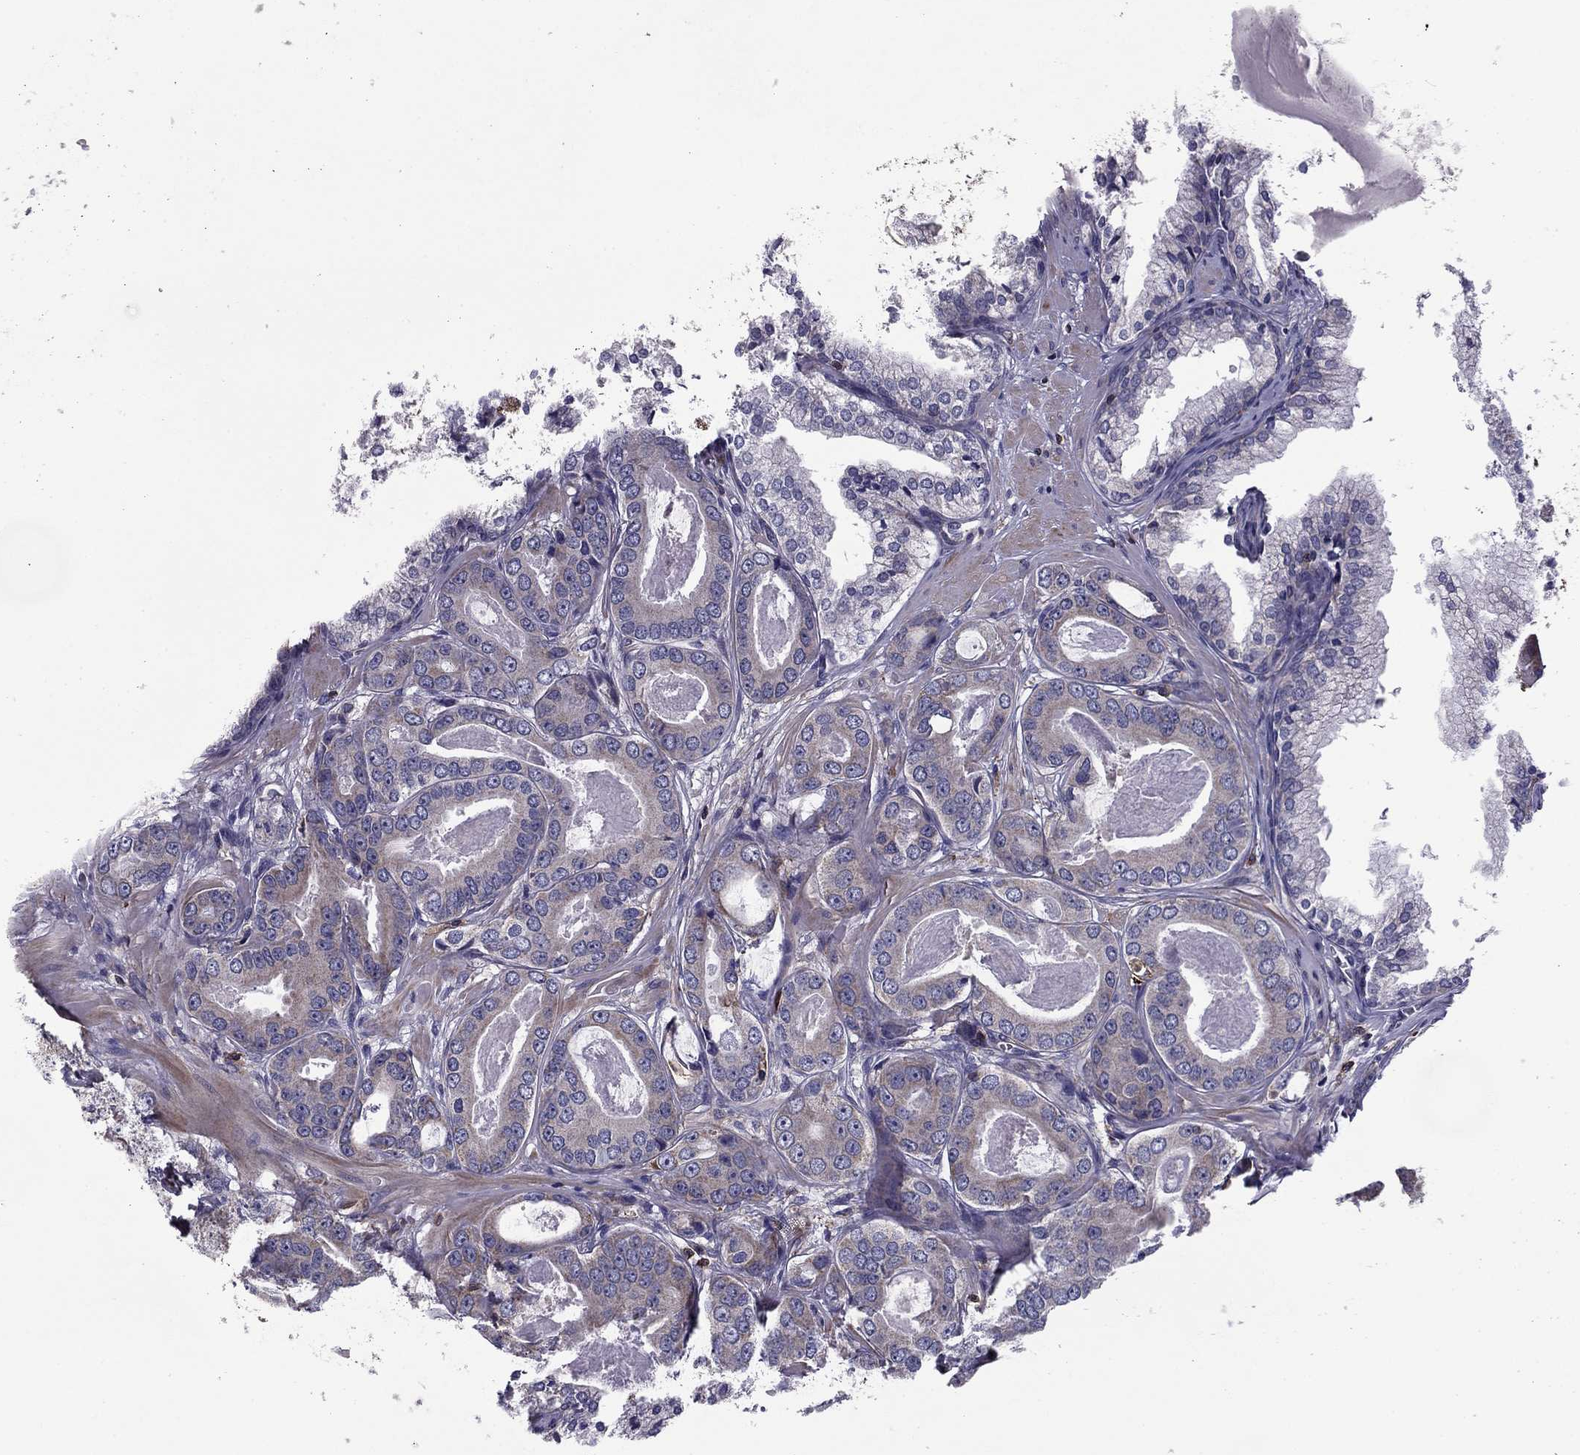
{"staining": {"intensity": "weak", "quantity": ">75%", "location": "cytoplasmic/membranous"}, "tissue": "prostate cancer", "cell_type": "Tumor cells", "image_type": "cancer", "snomed": [{"axis": "morphology", "description": "Adenocarcinoma, NOS"}, {"axis": "topography", "description": "Prostate"}], "caption": "An image of prostate cancer stained for a protein displays weak cytoplasmic/membranous brown staining in tumor cells.", "gene": "ALG6", "patient": {"sex": "male", "age": 61}}